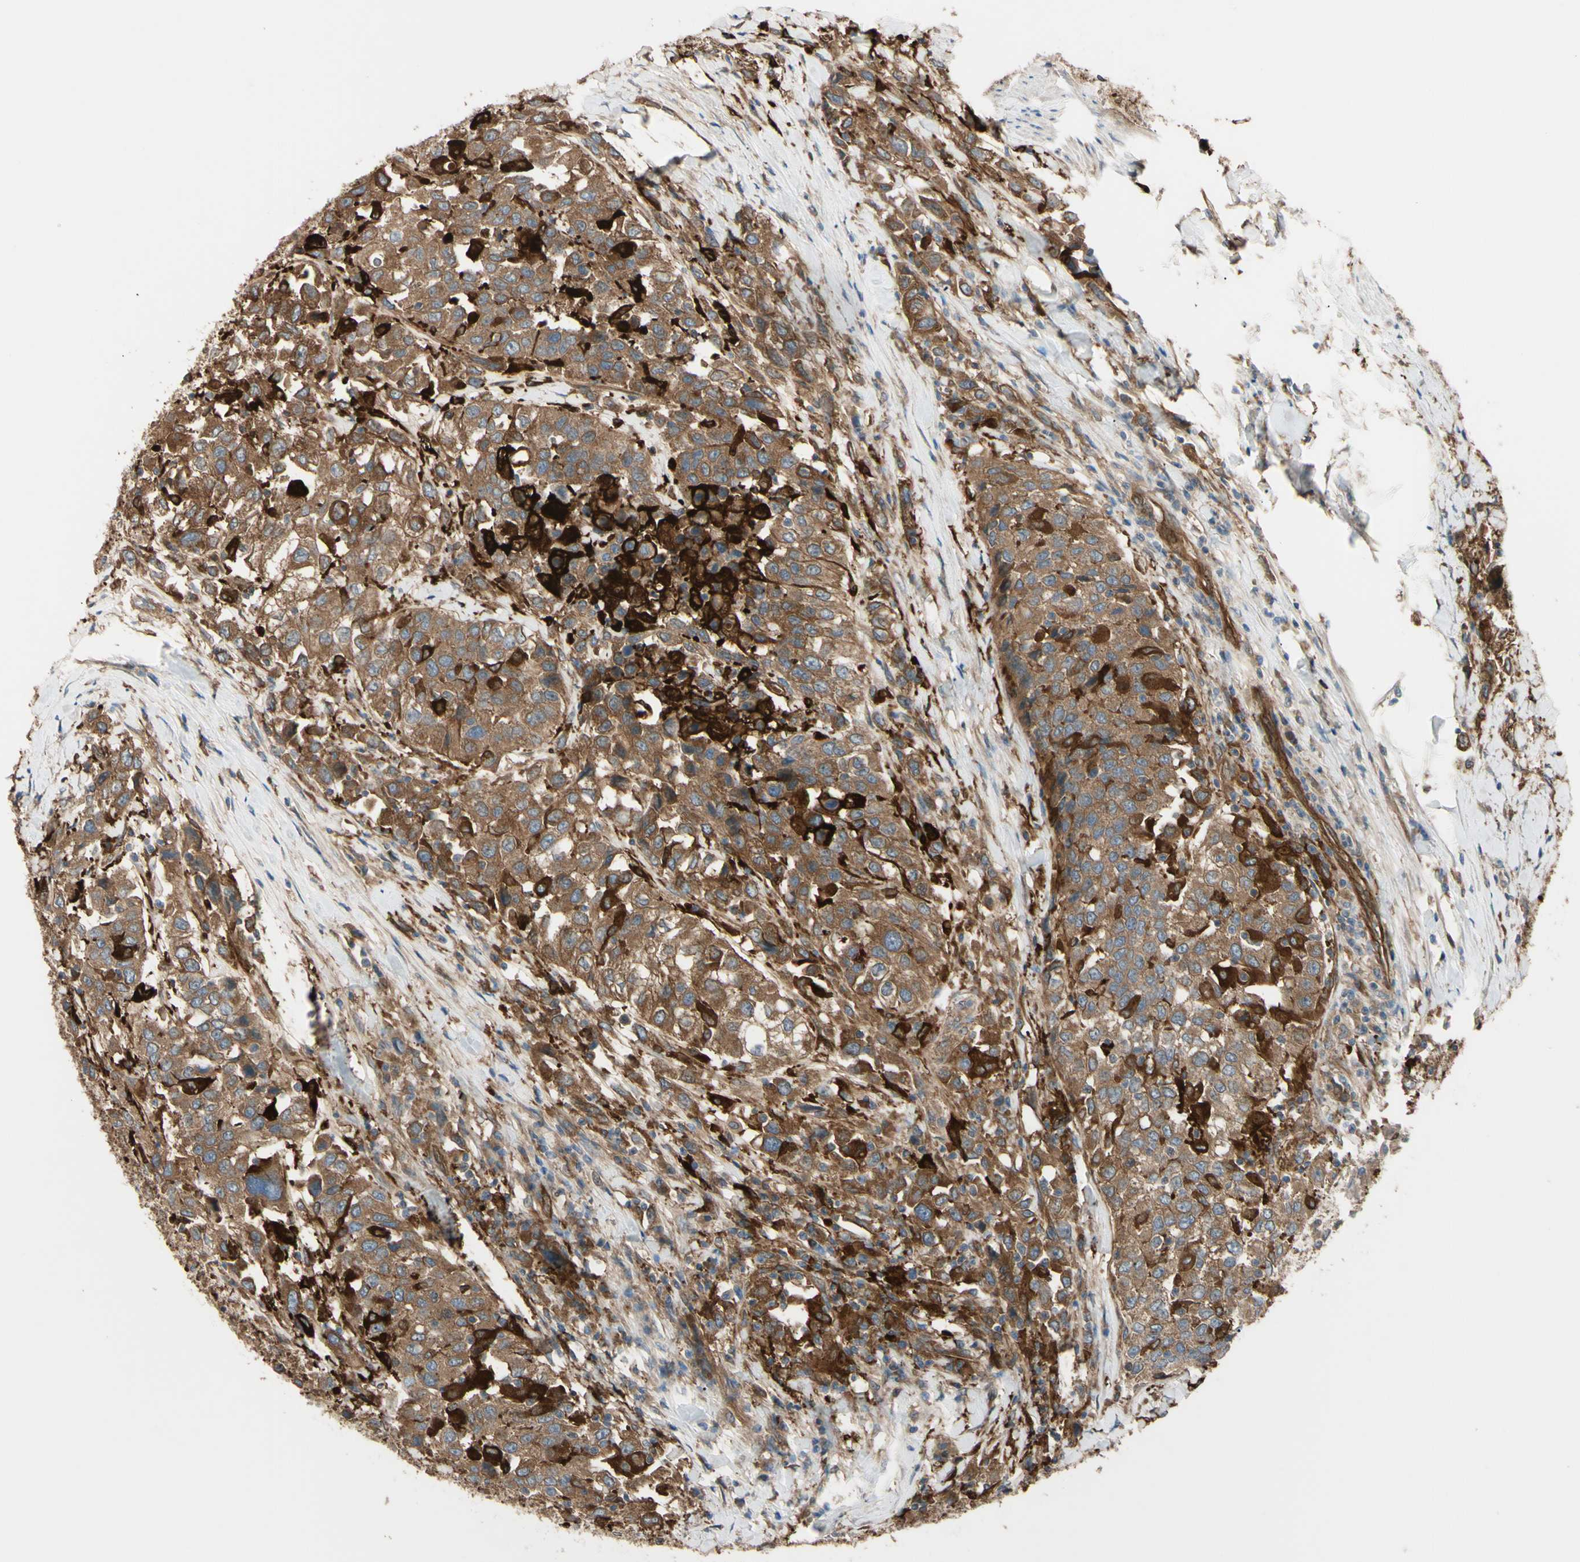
{"staining": {"intensity": "strong", "quantity": ">75%", "location": "cytoplasmic/membranous"}, "tissue": "urothelial cancer", "cell_type": "Tumor cells", "image_type": "cancer", "snomed": [{"axis": "morphology", "description": "Urothelial carcinoma, High grade"}, {"axis": "topography", "description": "Urinary bladder"}], "caption": "This photomicrograph exhibits immunohistochemistry staining of urothelial cancer, with high strong cytoplasmic/membranous staining in about >75% of tumor cells.", "gene": "PTPN12", "patient": {"sex": "female", "age": 80}}